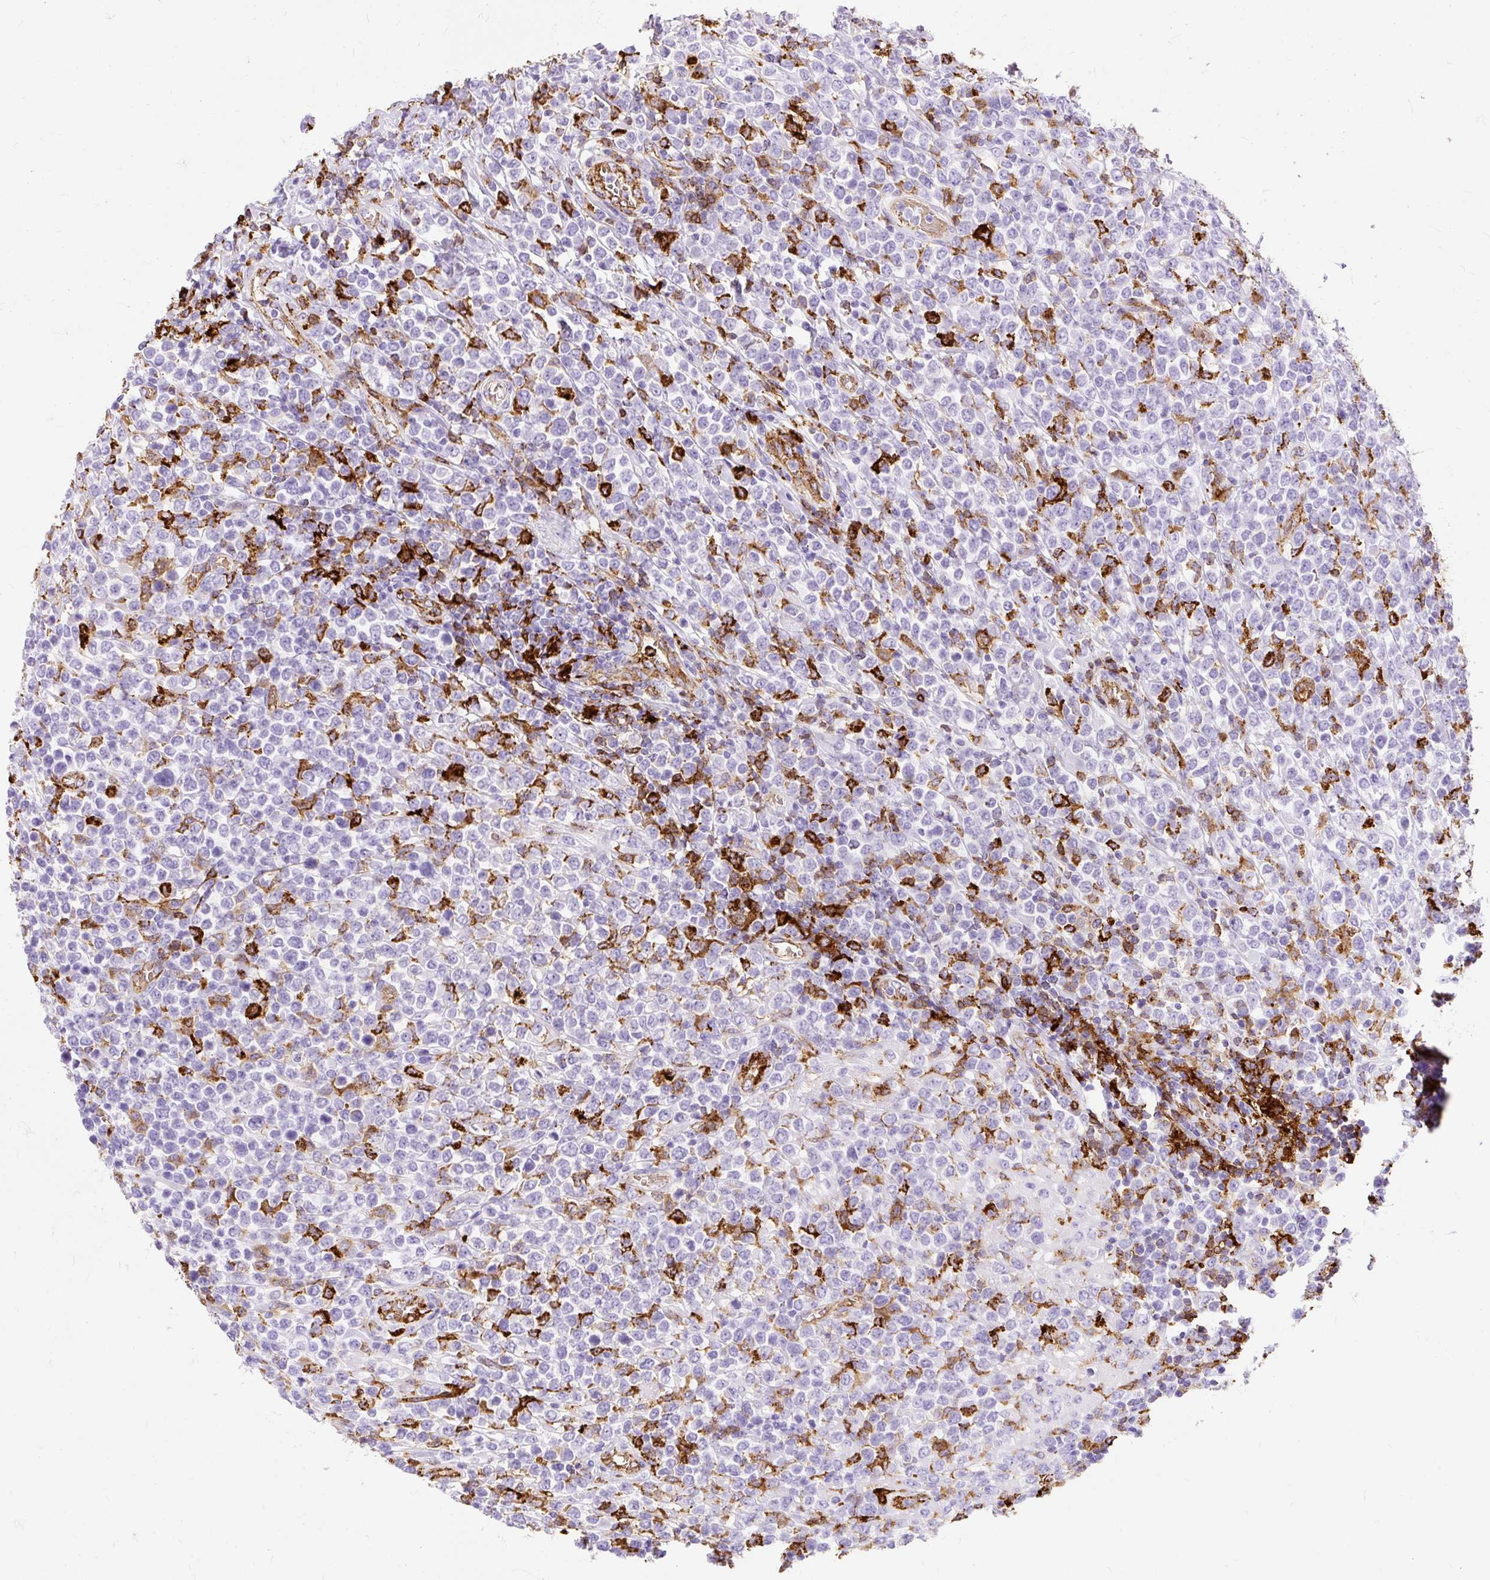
{"staining": {"intensity": "strong", "quantity": "<25%", "location": "cytoplasmic/membranous"}, "tissue": "lymphoma", "cell_type": "Tumor cells", "image_type": "cancer", "snomed": [{"axis": "morphology", "description": "Malignant lymphoma, non-Hodgkin's type, High grade"}, {"axis": "topography", "description": "Soft tissue"}], "caption": "Human lymphoma stained with a protein marker shows strong staining in tumor cells.", "gene": "HLA-DRA", "patient": {"sex": "female", "age": 56}}